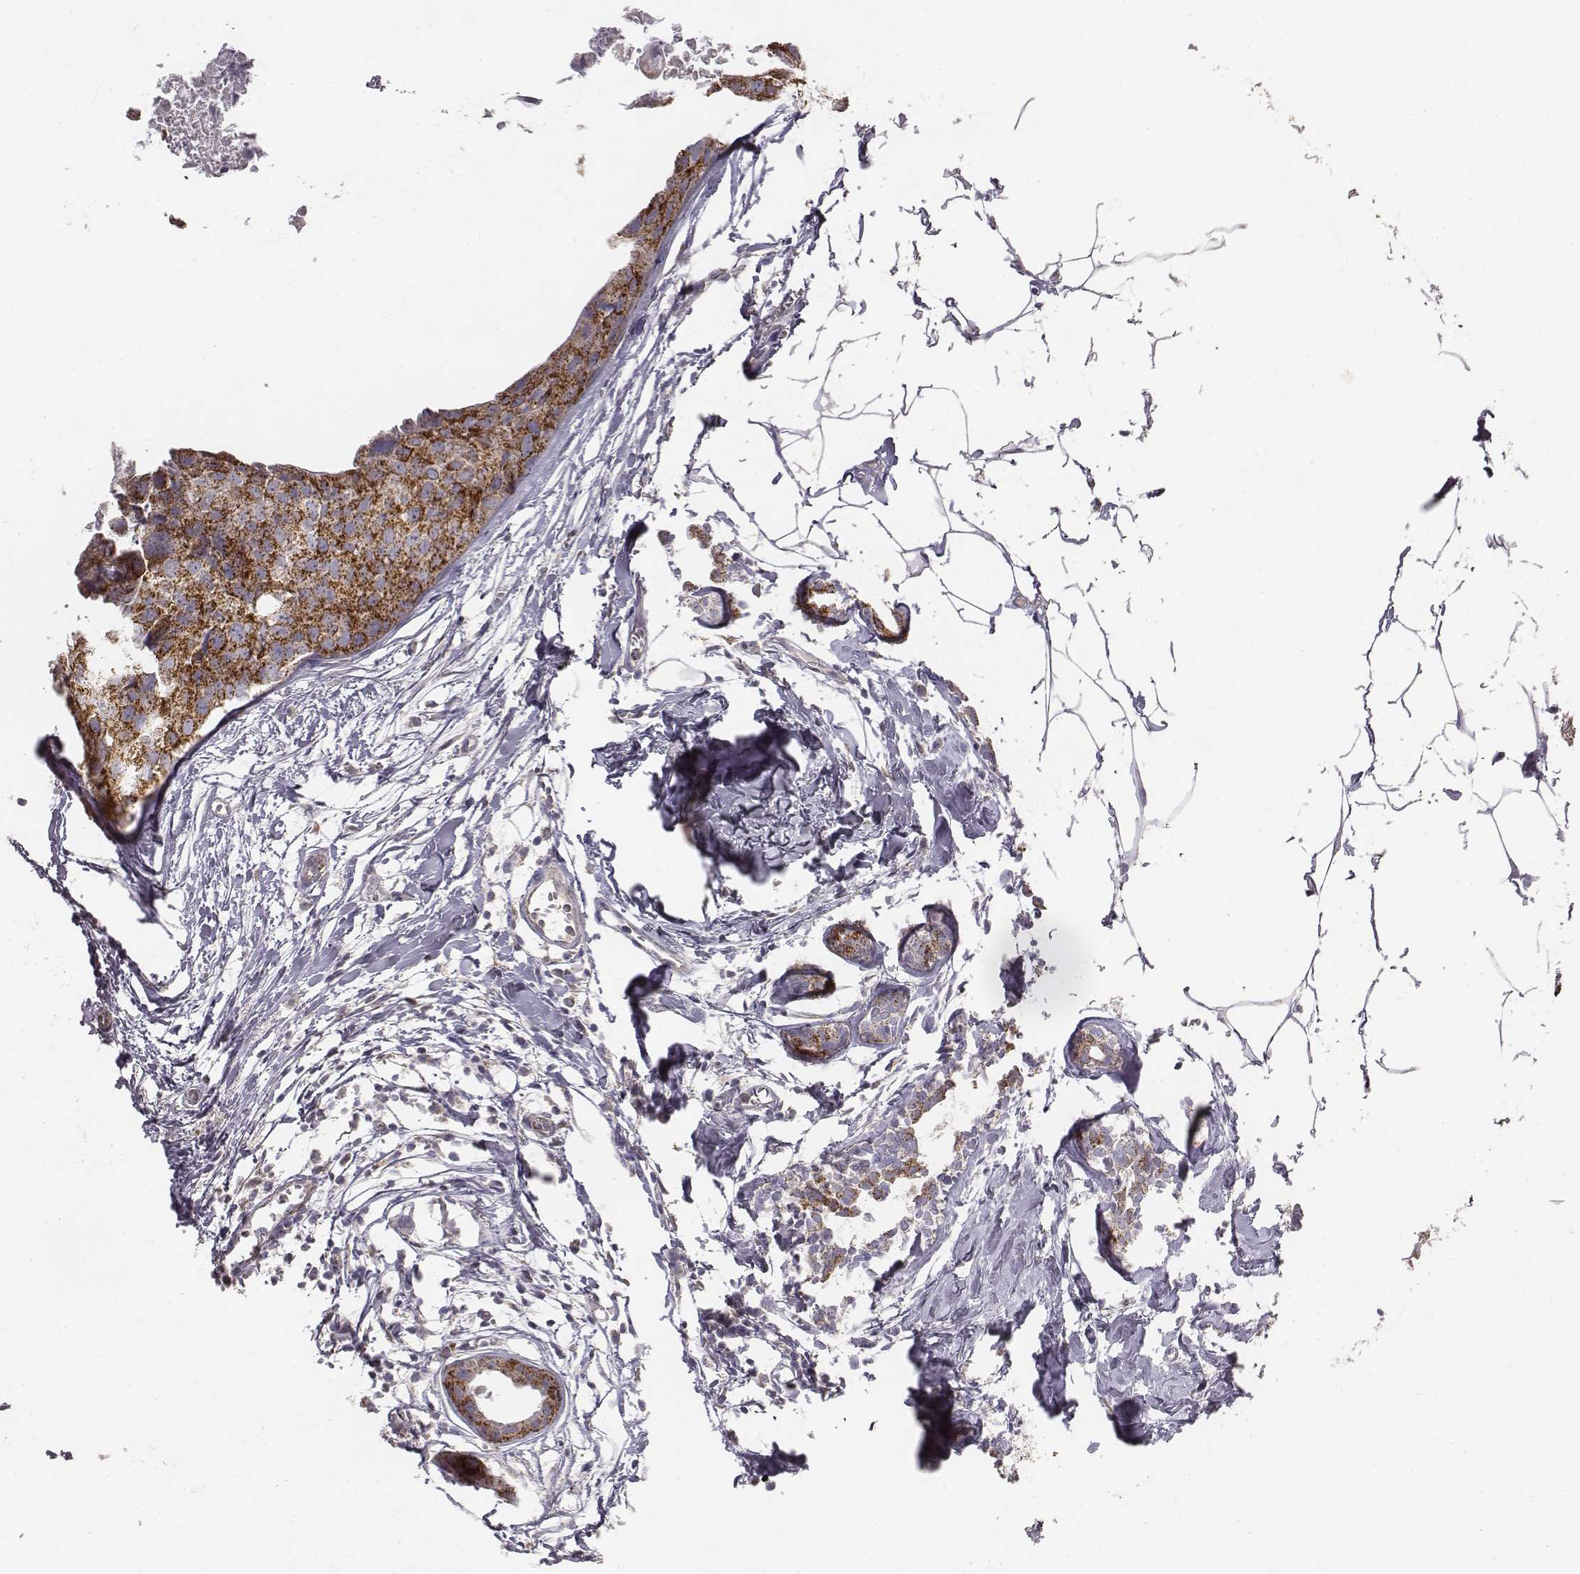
{"staining": {"intensity": "strong", "quantity": ">75%", "location": "cytoplasmic/membranous"}, "tissue": "breast cancer", "cell_type": "Tumor cells", "image_type": "cancer", "snomed": [{"axis": "morphology", "description": "Duct carcinoma"}, {"axis": "topography", "description": "Breast"}], "caption": "Breast intraductal carcinoma was stained to show a protein in brown. There is high levels of strong cytoplasmic/membranous positivity in about >75% of tumor cells.", "gene": "ABCD3", "patient": {"sex": "female", "age": 38}}